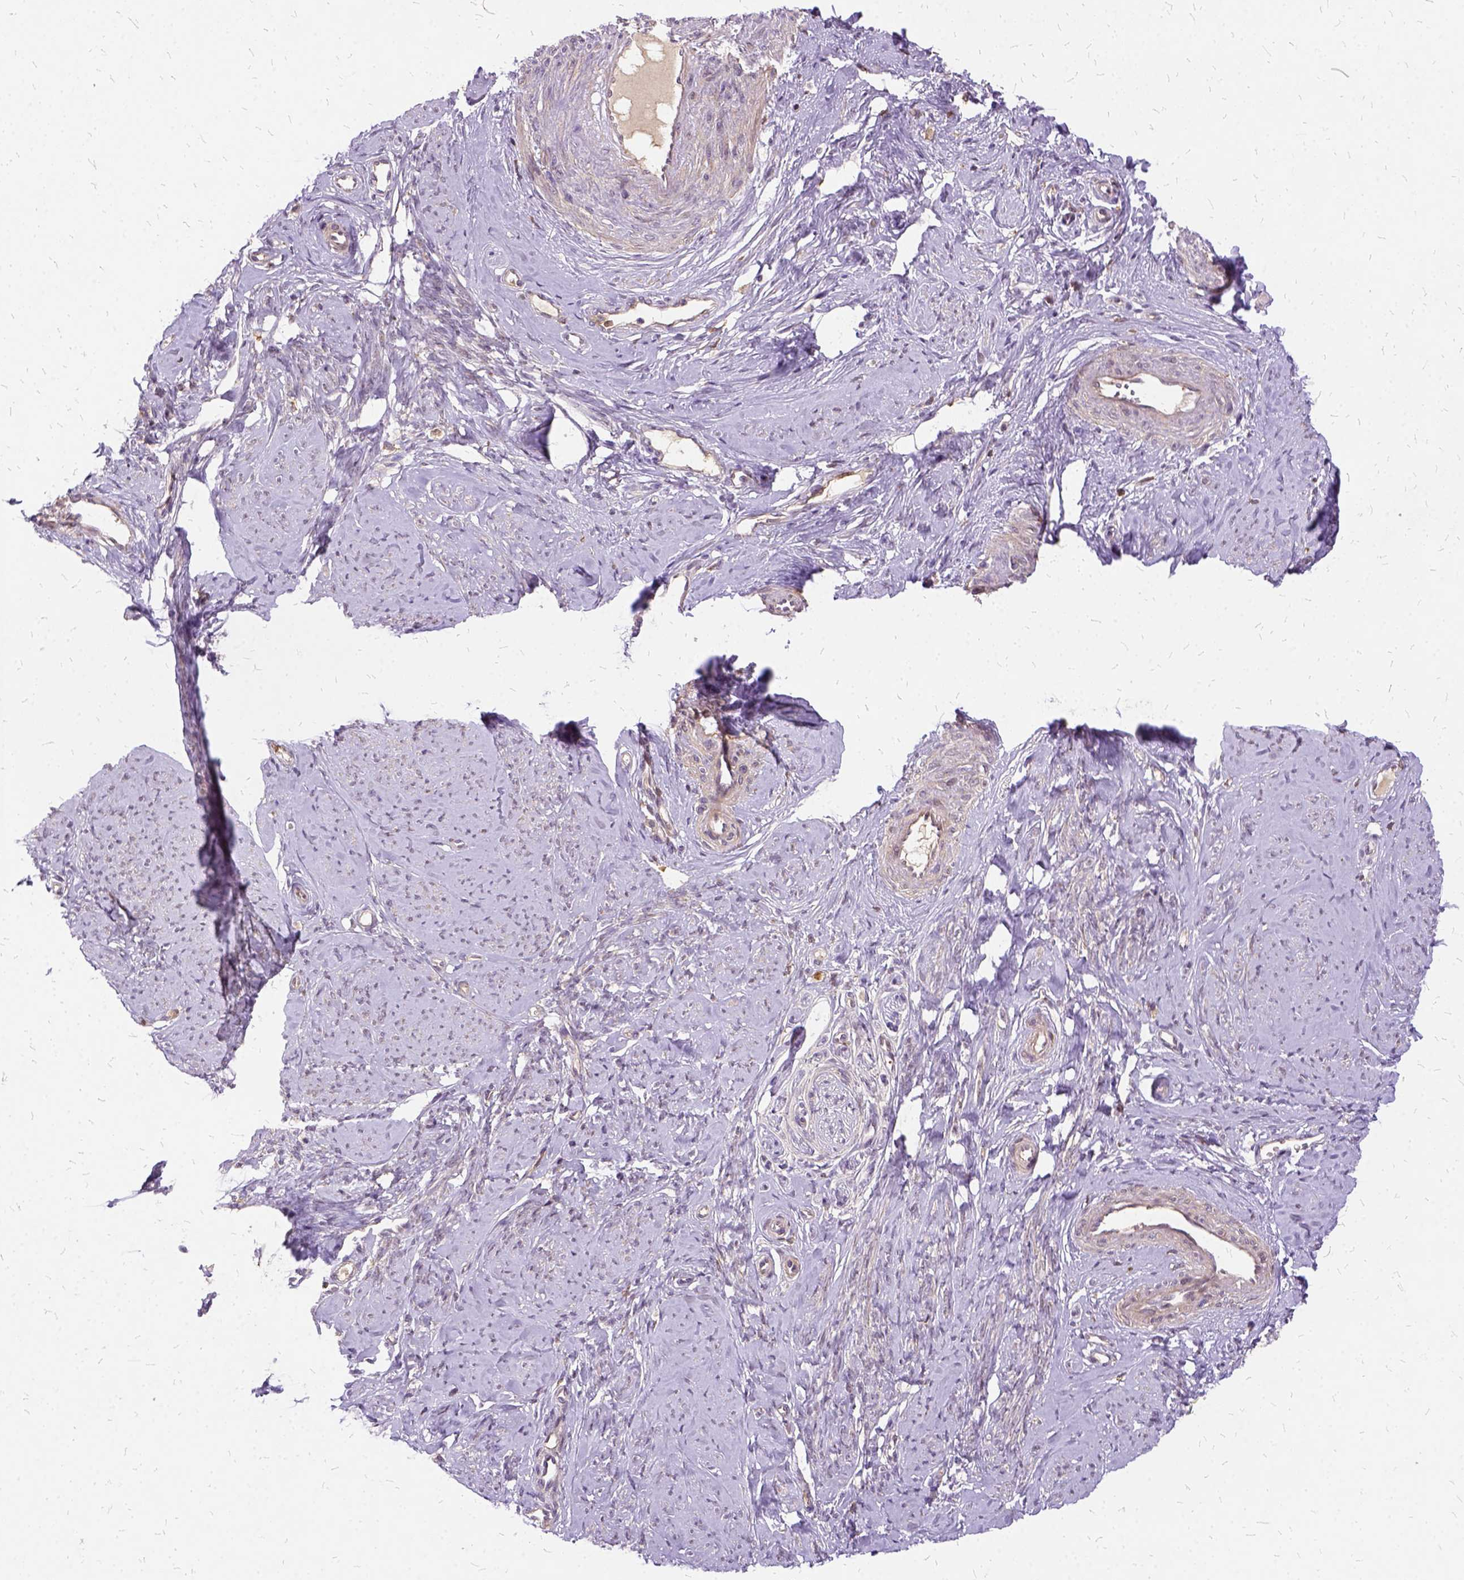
{"staining": {"intensity": "weak", "quantity": ">75%", "location": "cytoplasmic/membranous"}, "tissue": "smooth muscle", "cell_type": "Smooth muscle cells", "image_type": "normal", "snomed": [{"axis": "morphology", "description": "Normal tissue, NOS"}, {"axis": "topography", "description": "Smooth muscle"}], "caption": "High-magnification brightfield microscopy of benign smooth muscle stained with DAB (brown) and counterstained with hematoxylin (blue). smooth muscle cells exhibit weak cytoplasmic/membranous positivity is seen in approximately>75% of cells.", "gene": "ILRUN", "patient": {"sex": "female", "age": 48}}